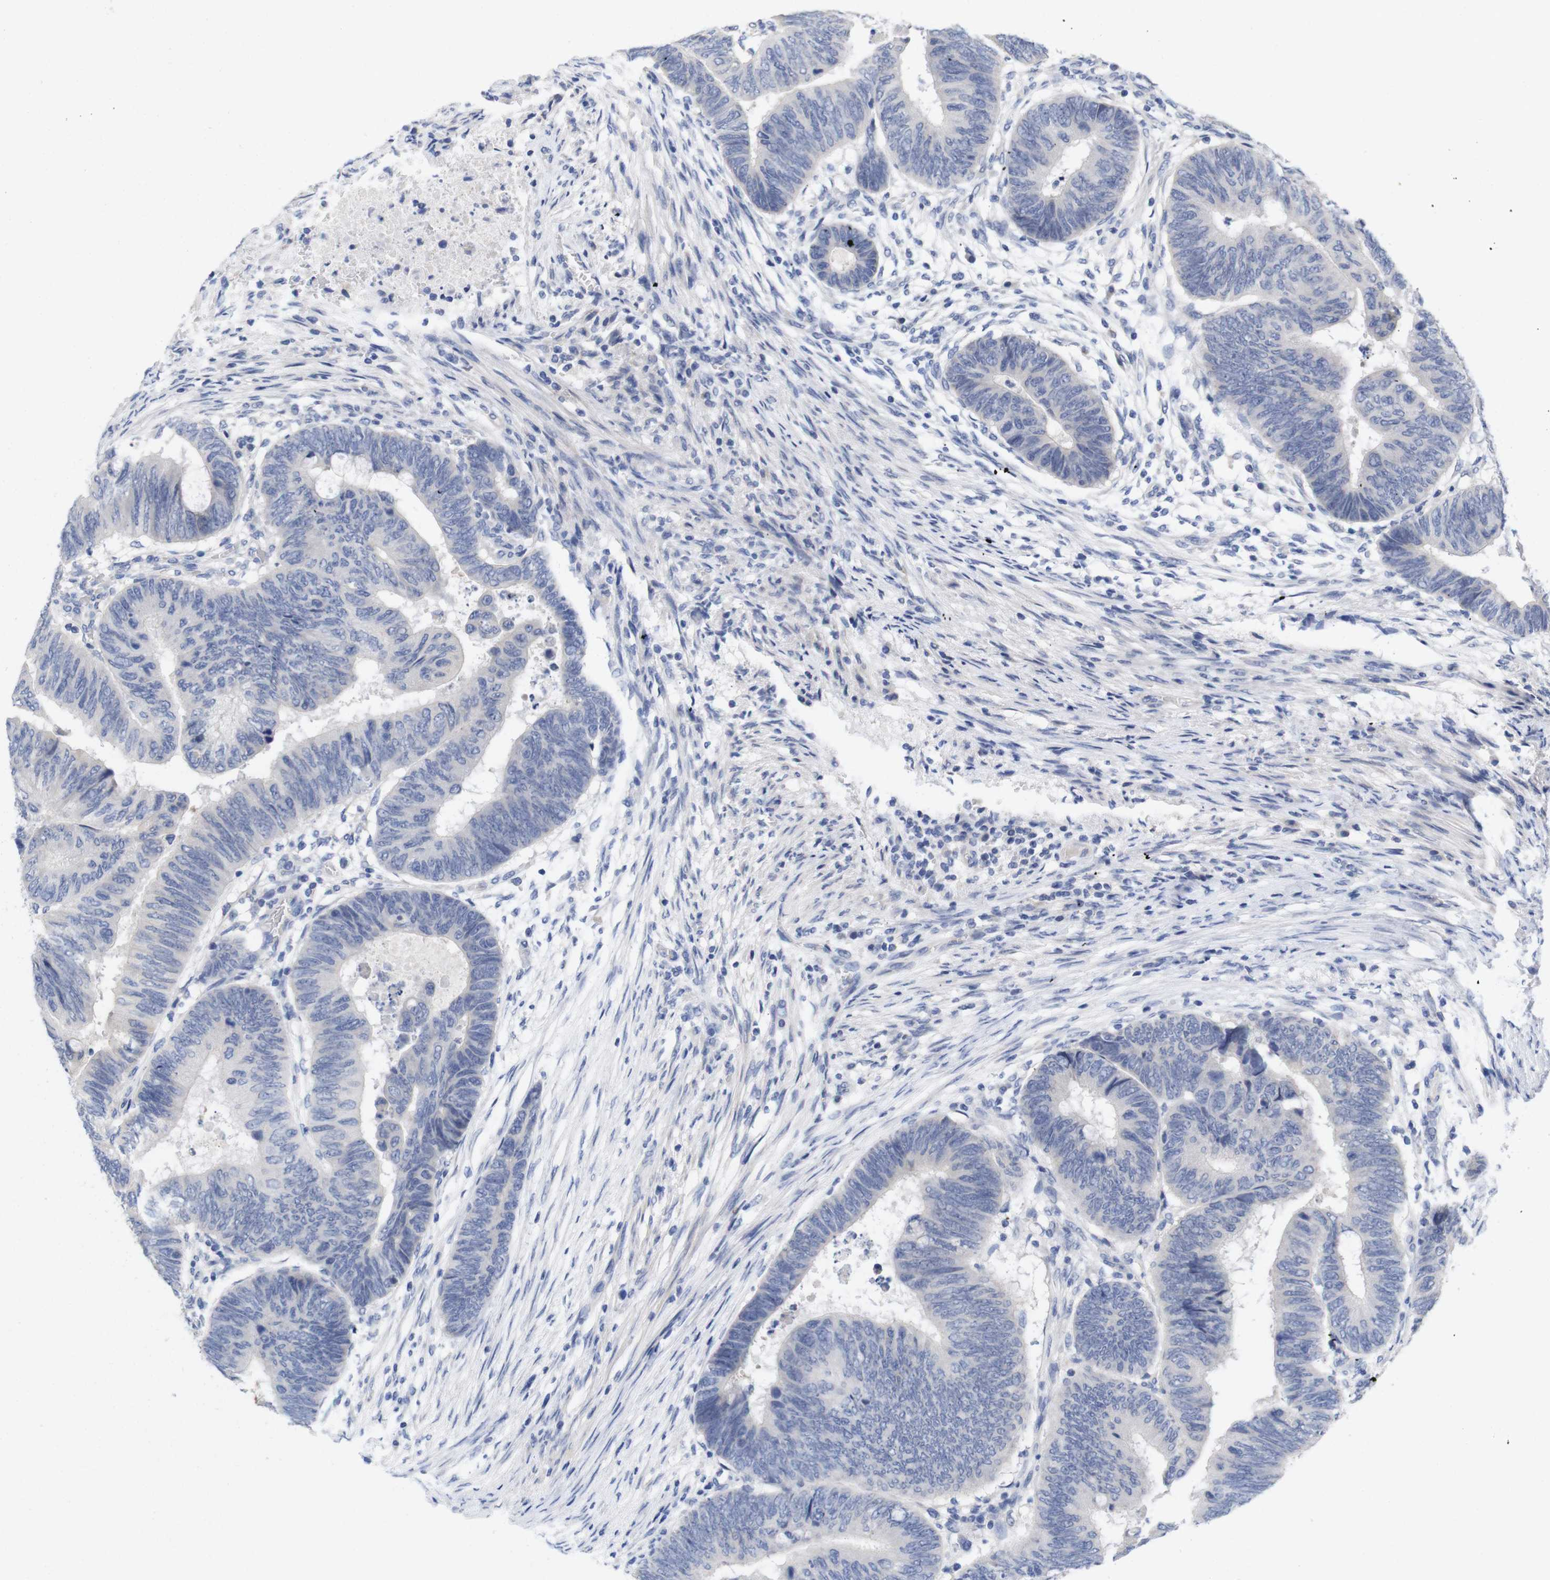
{"staining": {"intensity": "negative", "quantity": "none", "location": "none"}, "tissue": "colorectal cancer", "cell_type": "Tumor cells", "image_type": "cancer", "snomed": [{"axis": "morphology", "description": "Normal tissue, NOS"}, {"axis": "morphology", "description": "Adenocarcinoma, NOS"}, {"axis": "topography", "description": "Rectum"}, {"axis": "topography", "description": "Peripheral nerve tissue"}], "caption": "Immunohistochemistry (IHC) histopathology image of neoplastic tissue: human adenocarcinoma (colorectal) stained with DAB (3,3'-diaminobenzidine) reveals no significant protein staining in tumor cells. (DAB (3,3'-diaminobenzidine) IHC visualized using brightfield microscopy, high magnification).", "gene": "TNNI3", "patient": {"sex": "male", "age": 92}}